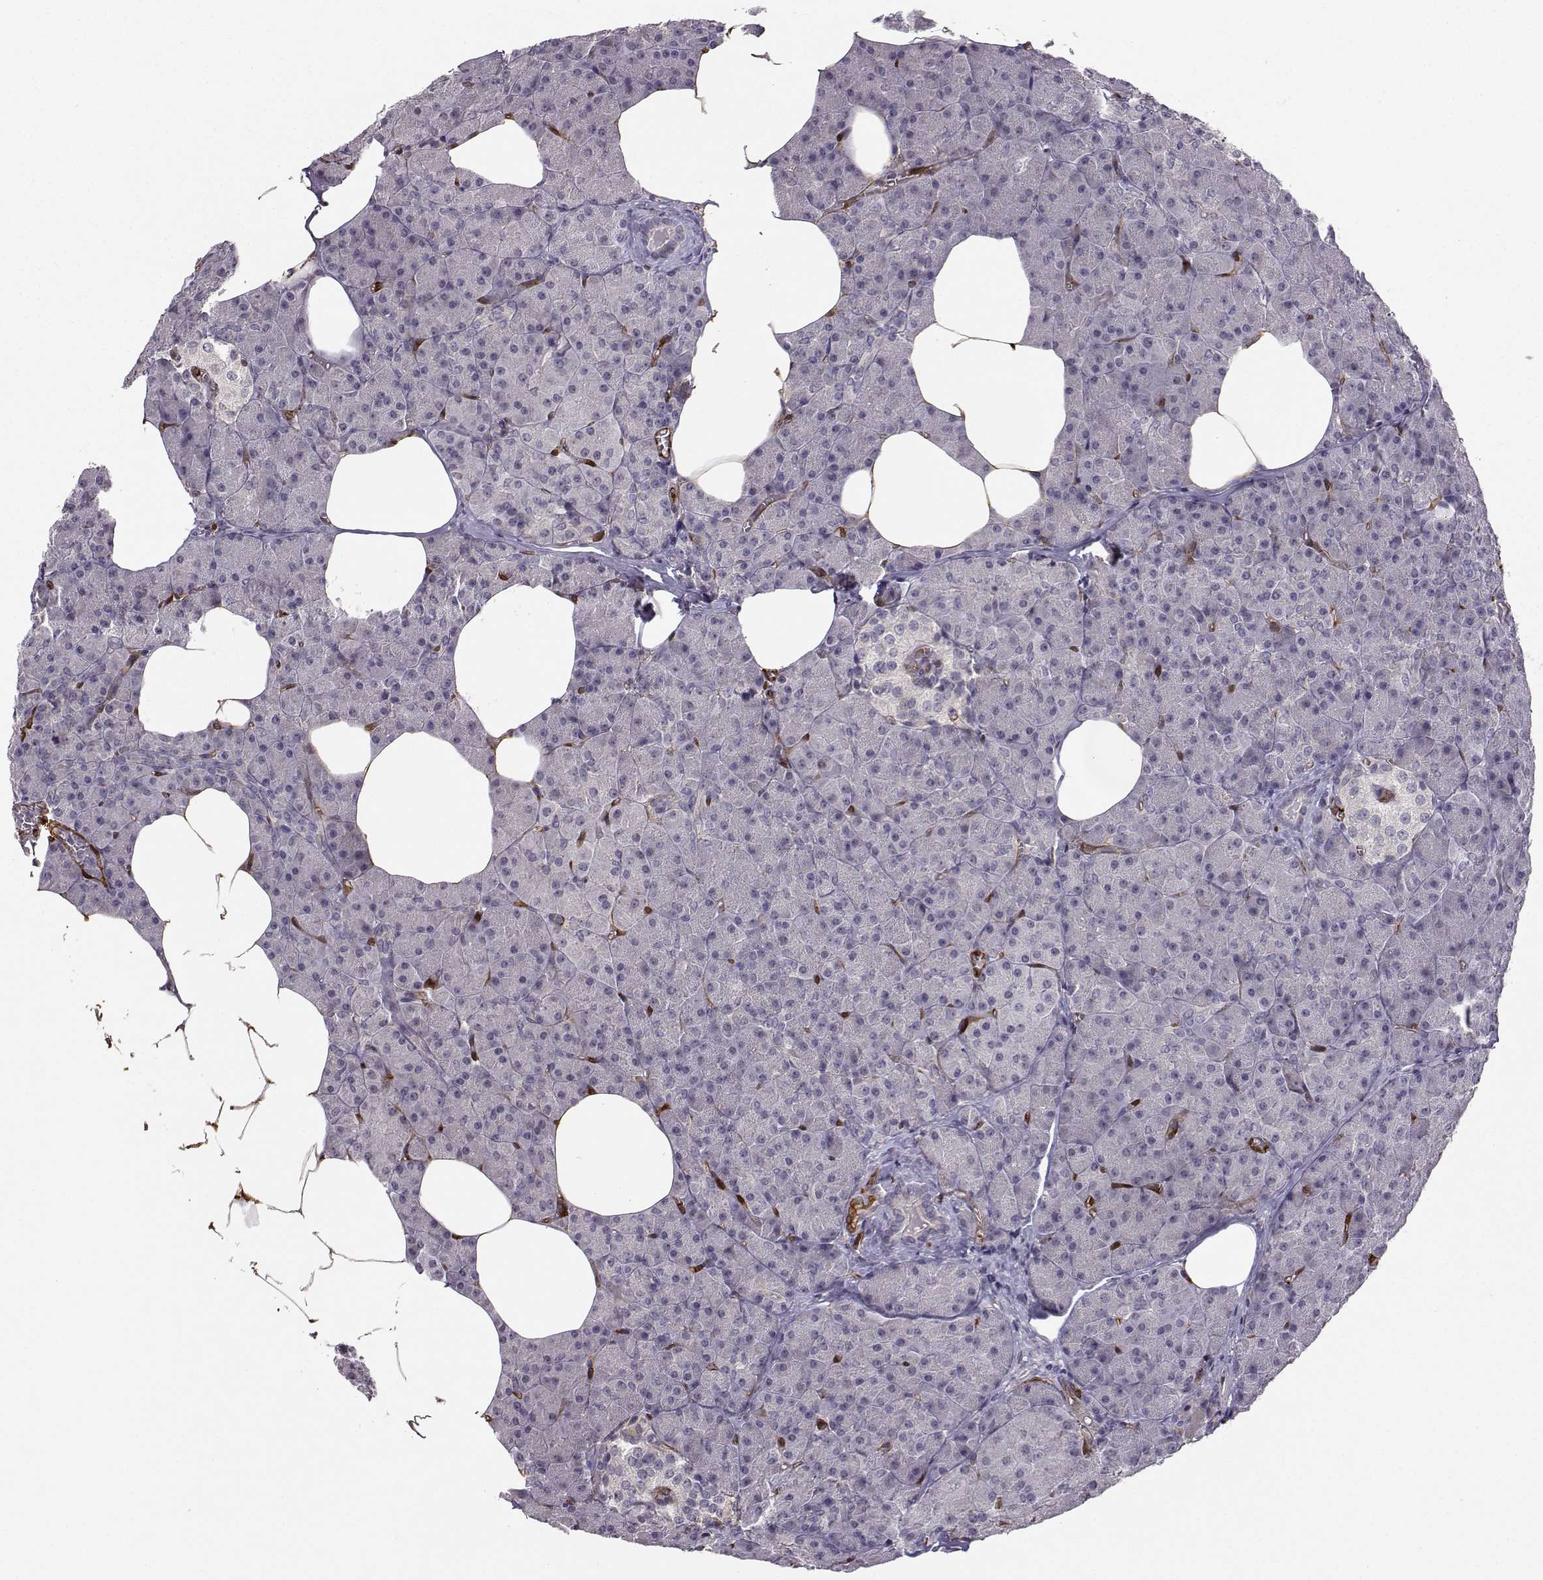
{"staining": {"intensity": "negative", "quantity": "none", "location": "none"}, "tissue": "pancreas", "cell_type": "Exocrine glandular cells", "image_type": "normal", "snomed": [{"axis": "morphology", "description": "Normal tissue, NOS"}, {"axis": "topography", "description": "Pancreas"}], "caption": "A histopathology image of pancreas stained for a protein demonstrates no brown staining in exocrine glandular cells. The staining was performed using DAB to visualize the protein expression in brown, while the nuclei were stained in blue with hematoxylin (Magnification: 20x).", "gene": "NQO1", "patient": {"sex": "female", "age": 45}}